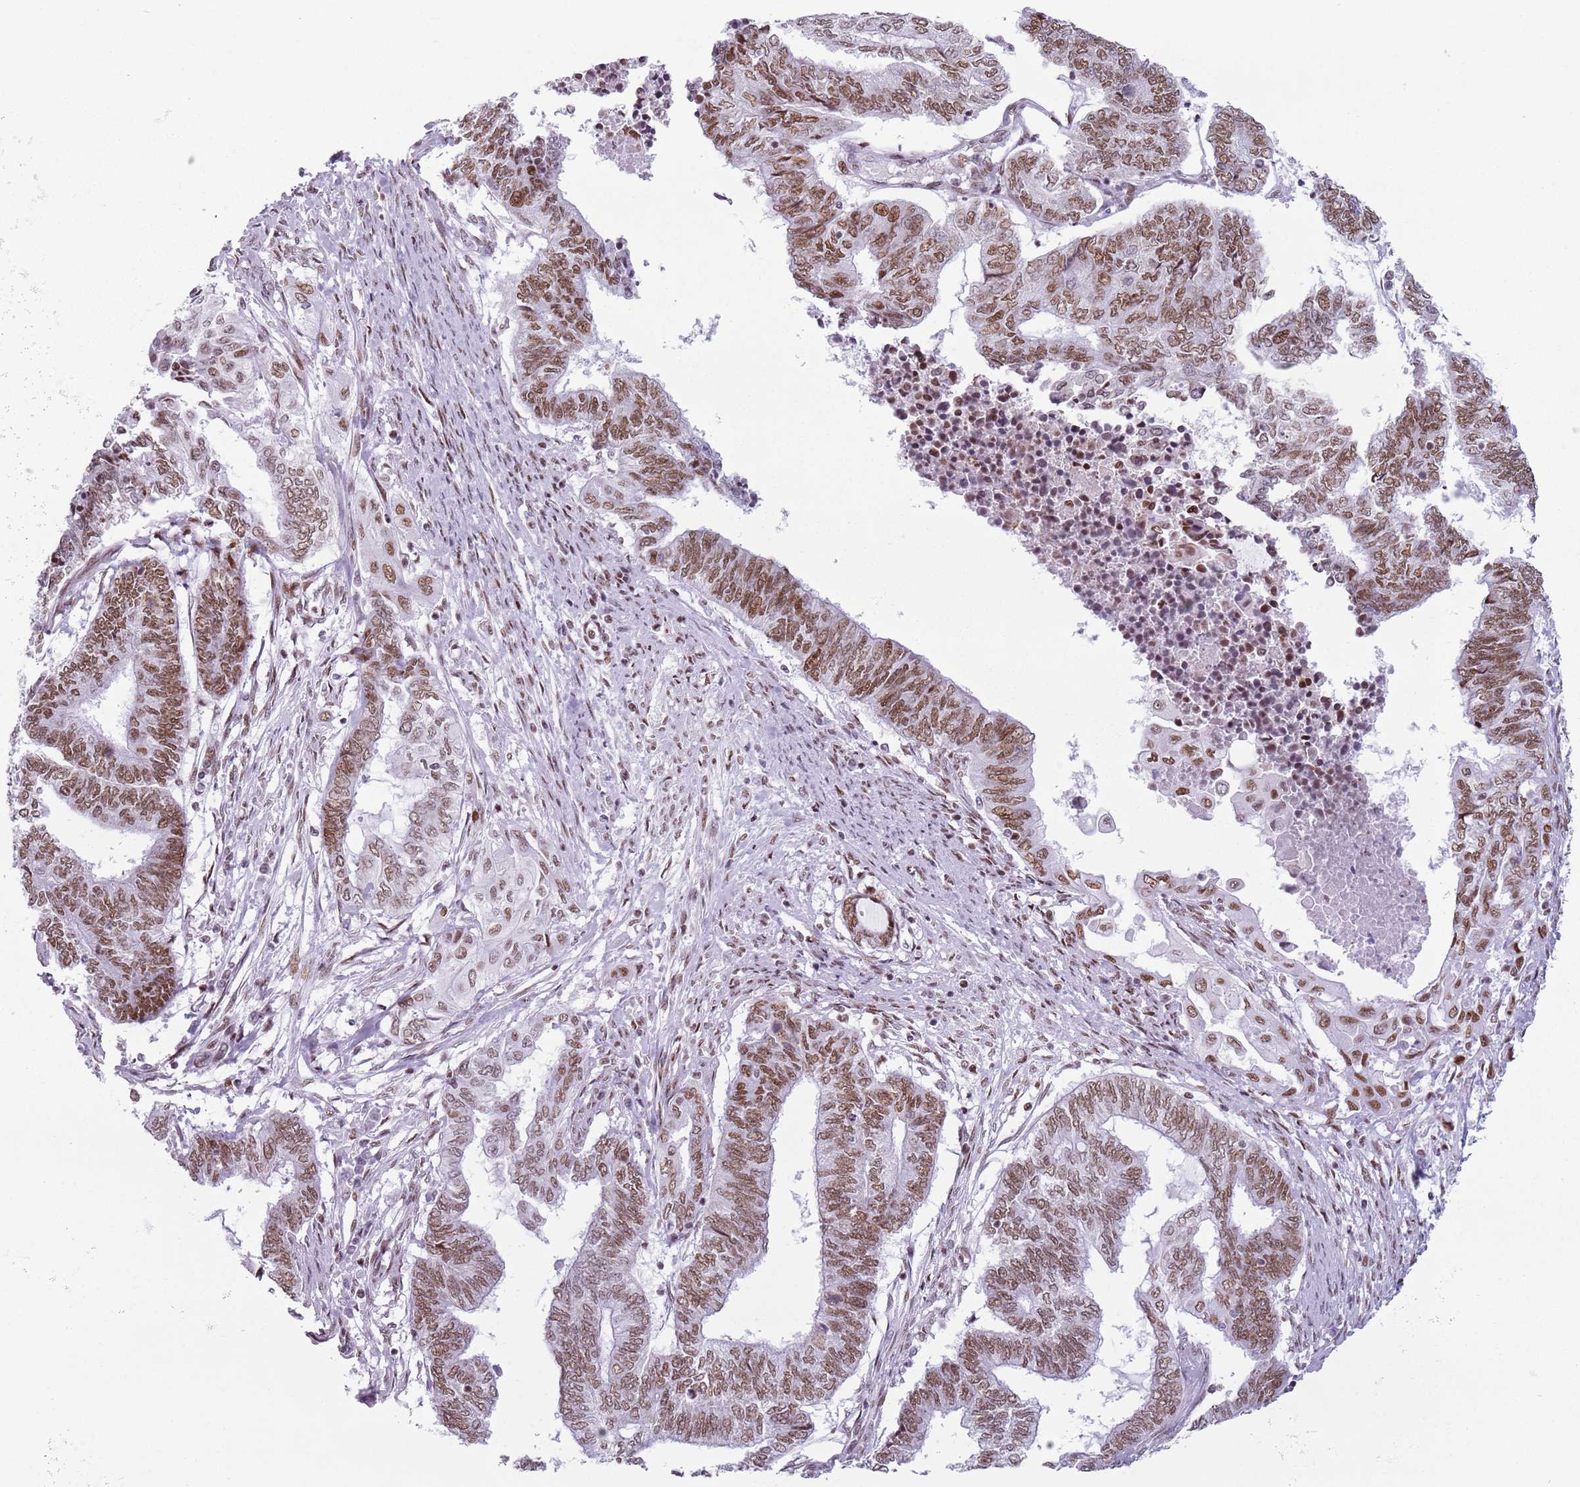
{"staining": {"intensity": "moderate", "quantity": ">75%", "location": "nuclear"}, "tissue": "endometrial cancer", "cell_type": "Tumor cells", "image_type": "cancer", "snomed": [{"axis": "morphology", "description": "Adenocarcinoma, NOS"}, {"axis": "topography", "description": "Uterus"}, {"axis": "topography", "description": "Endometrium"}], "caption": "This micrograph demonstrates adenocarcinoma (endometrial) stained with immunohistochemistry (IHC) to label a protein in brown. The nuclear of tumor cells show moderate positivity for the protein. Nuclei are counter-stained blue.", "gene": "FAM104B", "patient": {"sex": "female", "age": 70}}